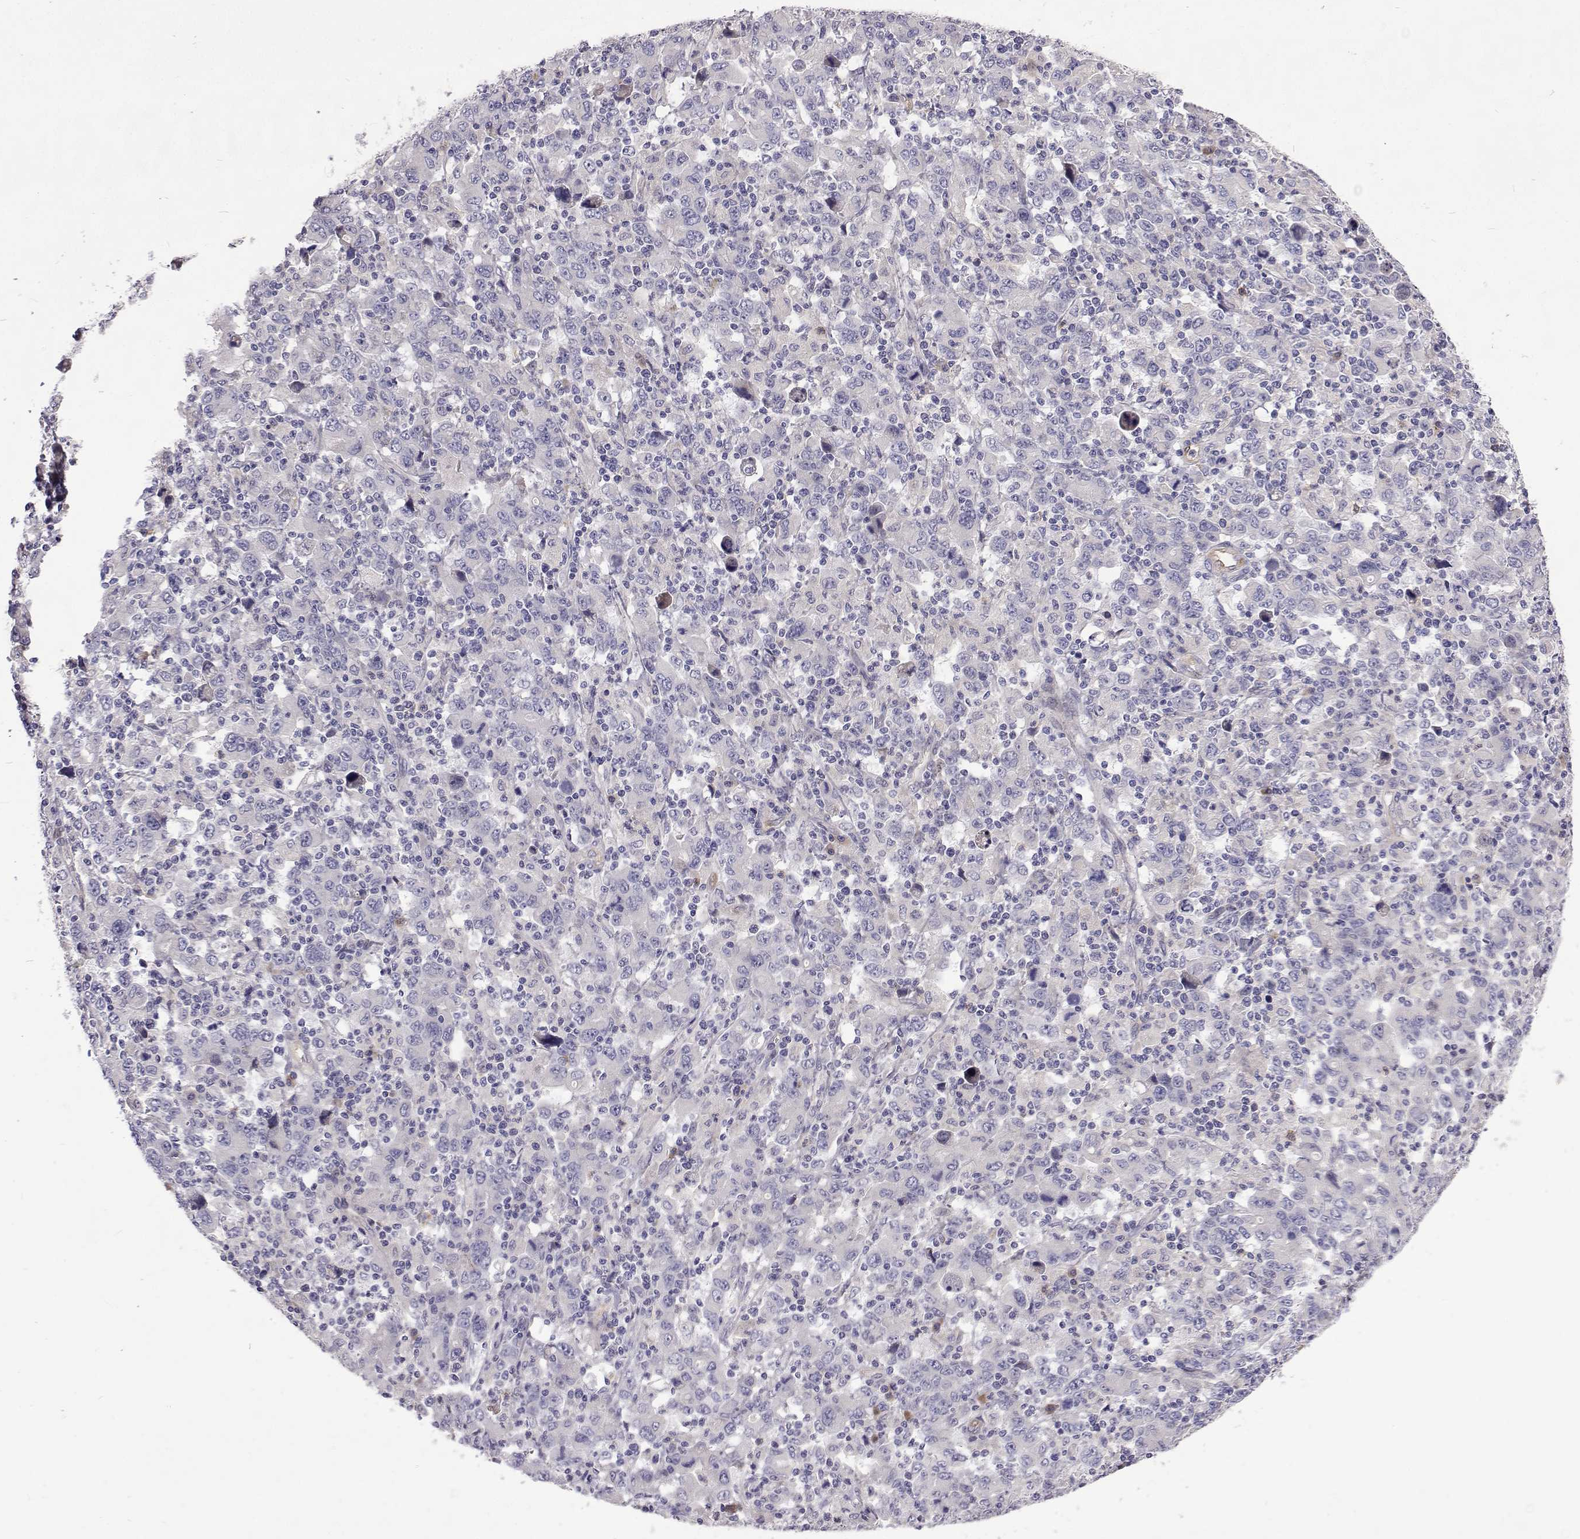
{"staining": {"intensity": "negative", "quantity": "none", "location": "none"}, "tissue": "stomach cancer", "cell_type": "Tumor cells", "image_type": "cancer", "snomed": [{"axis": "morphology", "description": "Adenocarcinoma, NOS"}, {"axis": "topography", "description": "Stomach, upper"}], "caption": "Immunohistochemistry micrograph of human stomach cancer stained for a protein (brown), which exhibits no staining in tumor cells.", "gene": "NPR3", "patient": {"sex": "male", "age": 69}}